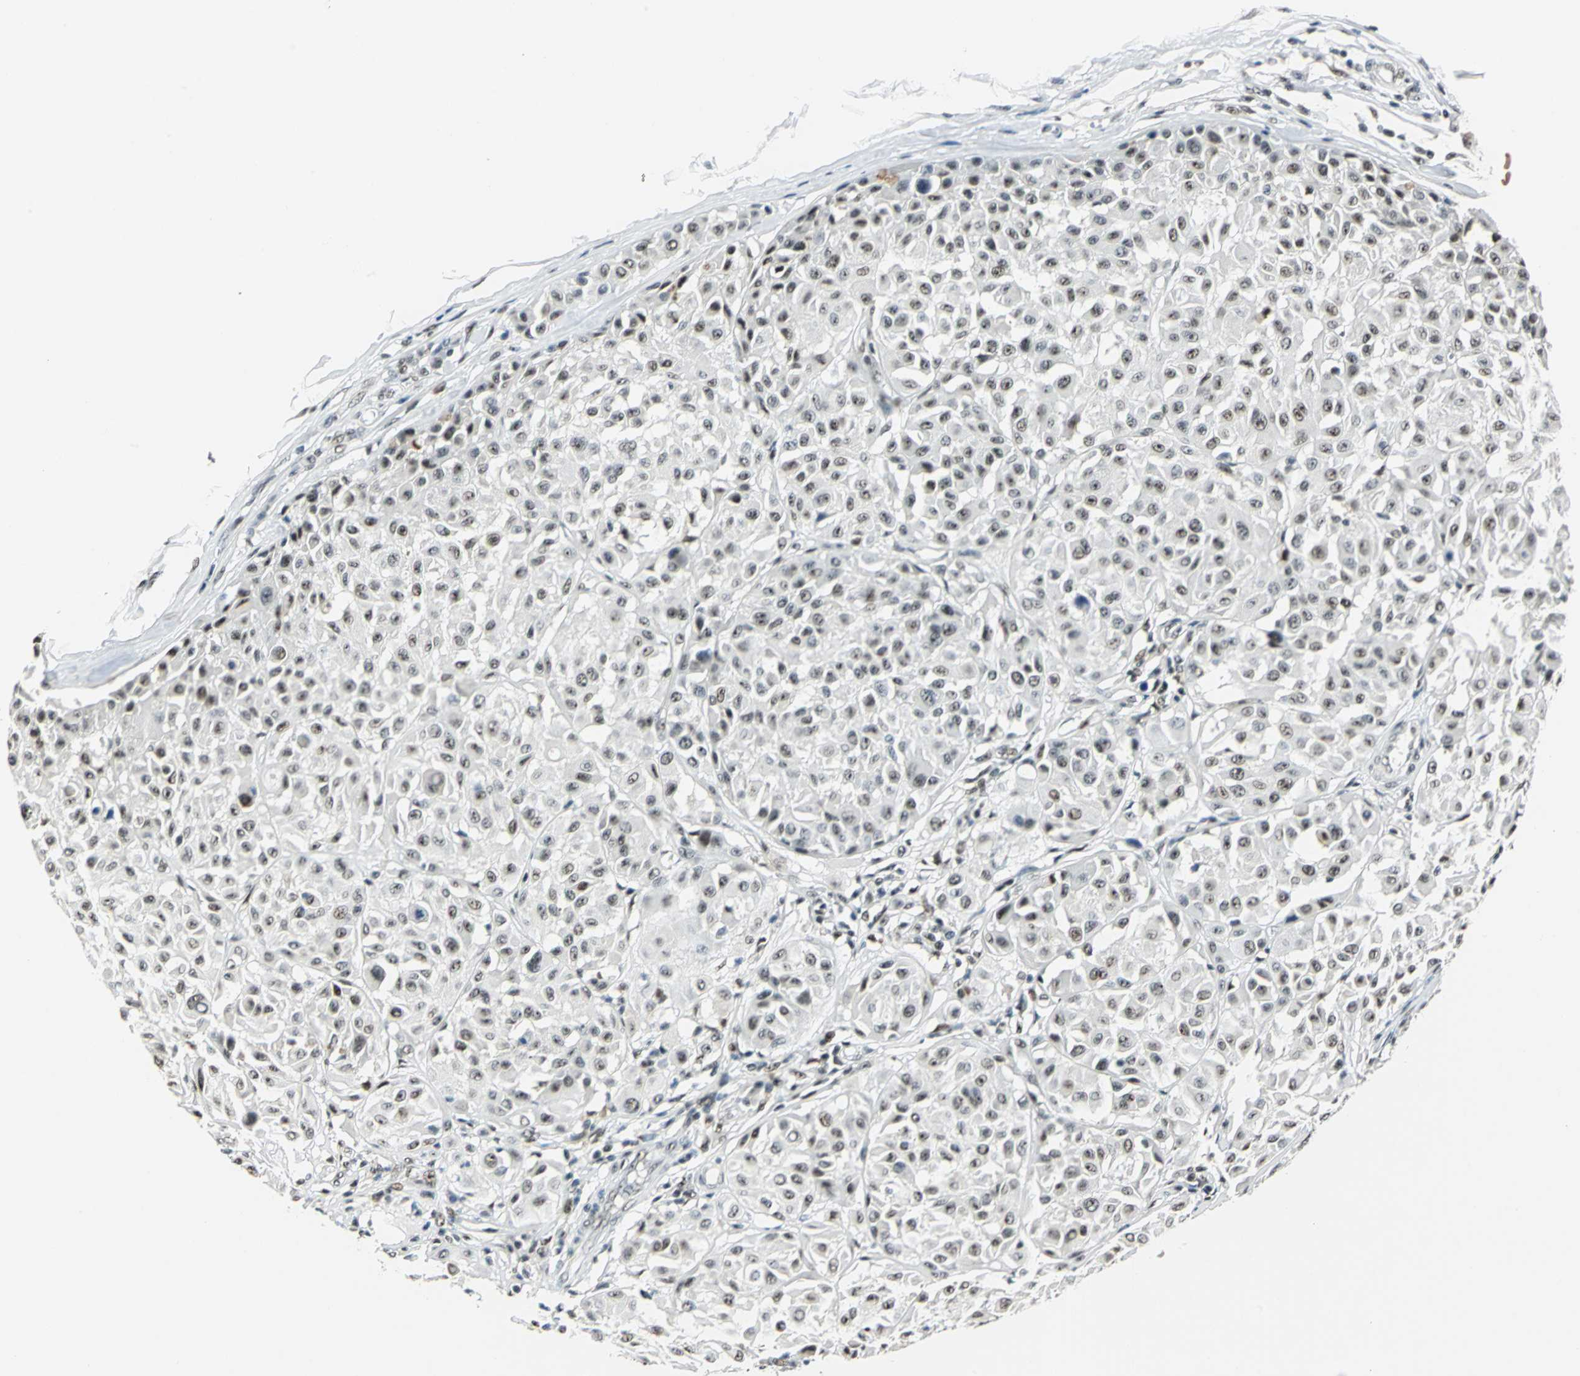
{"staining": {"intensity": "moderate", "quantity": ">75%", "location": "nuclear"}, "tissue": "melanoma", "cell_type": "Tumor cells", "image_type": "cancer", "snomed": [{"axis": "morphology", "description": "Malignant melanoma, Metastatic site"}, {"axis": "topography", "description": "Soft tissue"}], "caption": "A histopathology image of melanoma stained for a protein shows moderate nuclear brown staining in tumor cells. (IHC, brightfield microscopy, high magnification).", "gene": "KAT6B", "patient": {"sex": "male", "age": 41}}